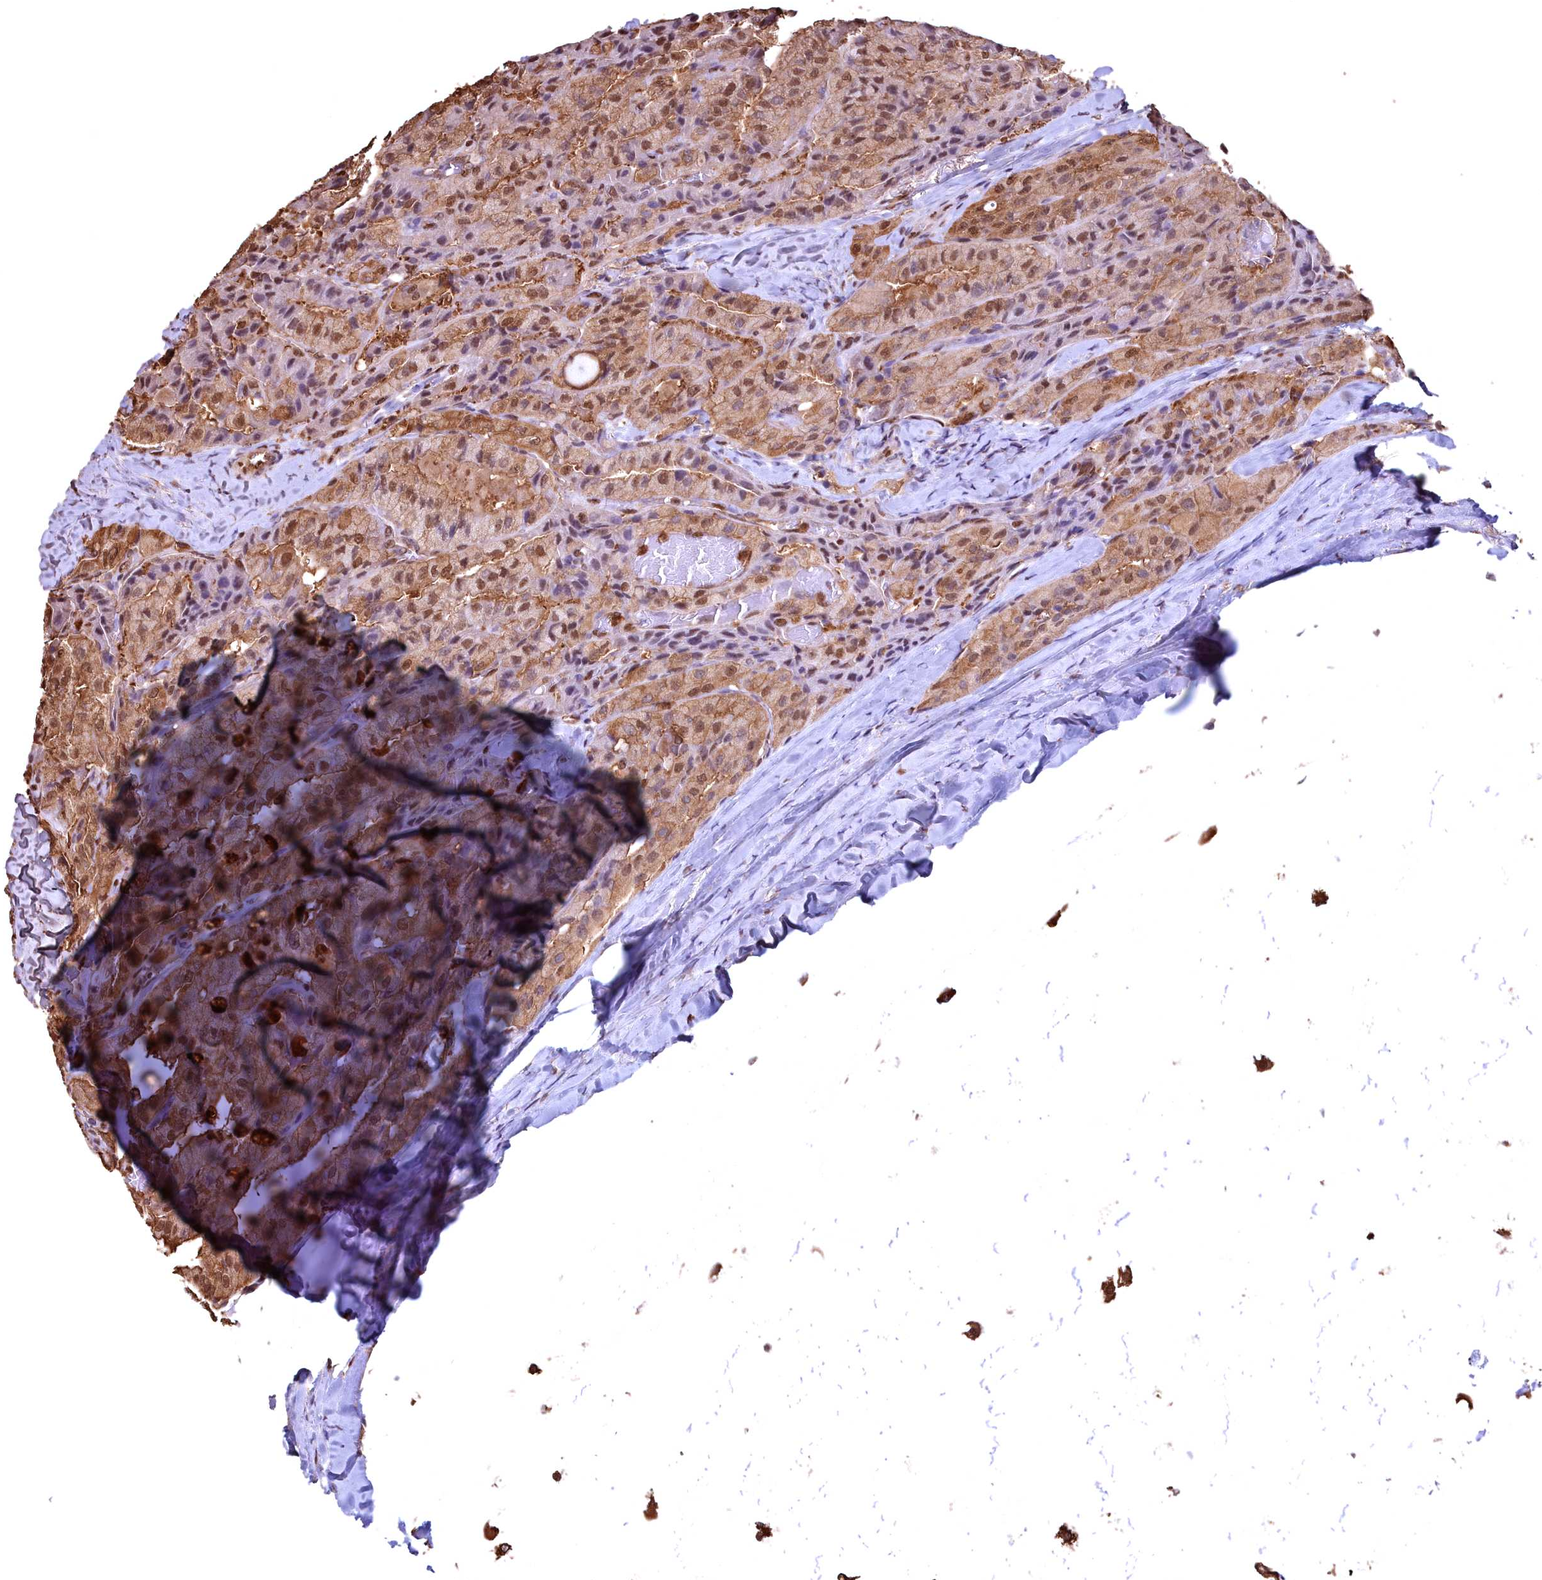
{"staining": {"intensity": "moderate", "quantity": ">75%", "location": "cytoplasmic/membranous,nuclear"}, "tissue": "thyroid cancer", "cell_type": "Tumor cells", "image_type": "cancer", "snomed": [{"axis": "morphology", "description": "Normal tissue, NOS"}, {"axis": "morphology", "description": "Papillary adenocarcinoma, NOS"}, {"axis": "topography", "description": "Thyroid gland"}], "caption": "An immunohistochemistry (IHC) photomicrograph of tumor tissue is shown. Protein staining in brown shows moderate cytoplasmic/membranous and nuclear positivity in papillary adenocarcinoma (thyroid) within tumor cells. (Stains: DAB (3,3'-diaminobenzidine) in brown, nuclei in blue, Microscopy: brightfield microscopy at high magnification).", "gene": "GAPDH", "patient": {"sex": "female", "age": 59}}